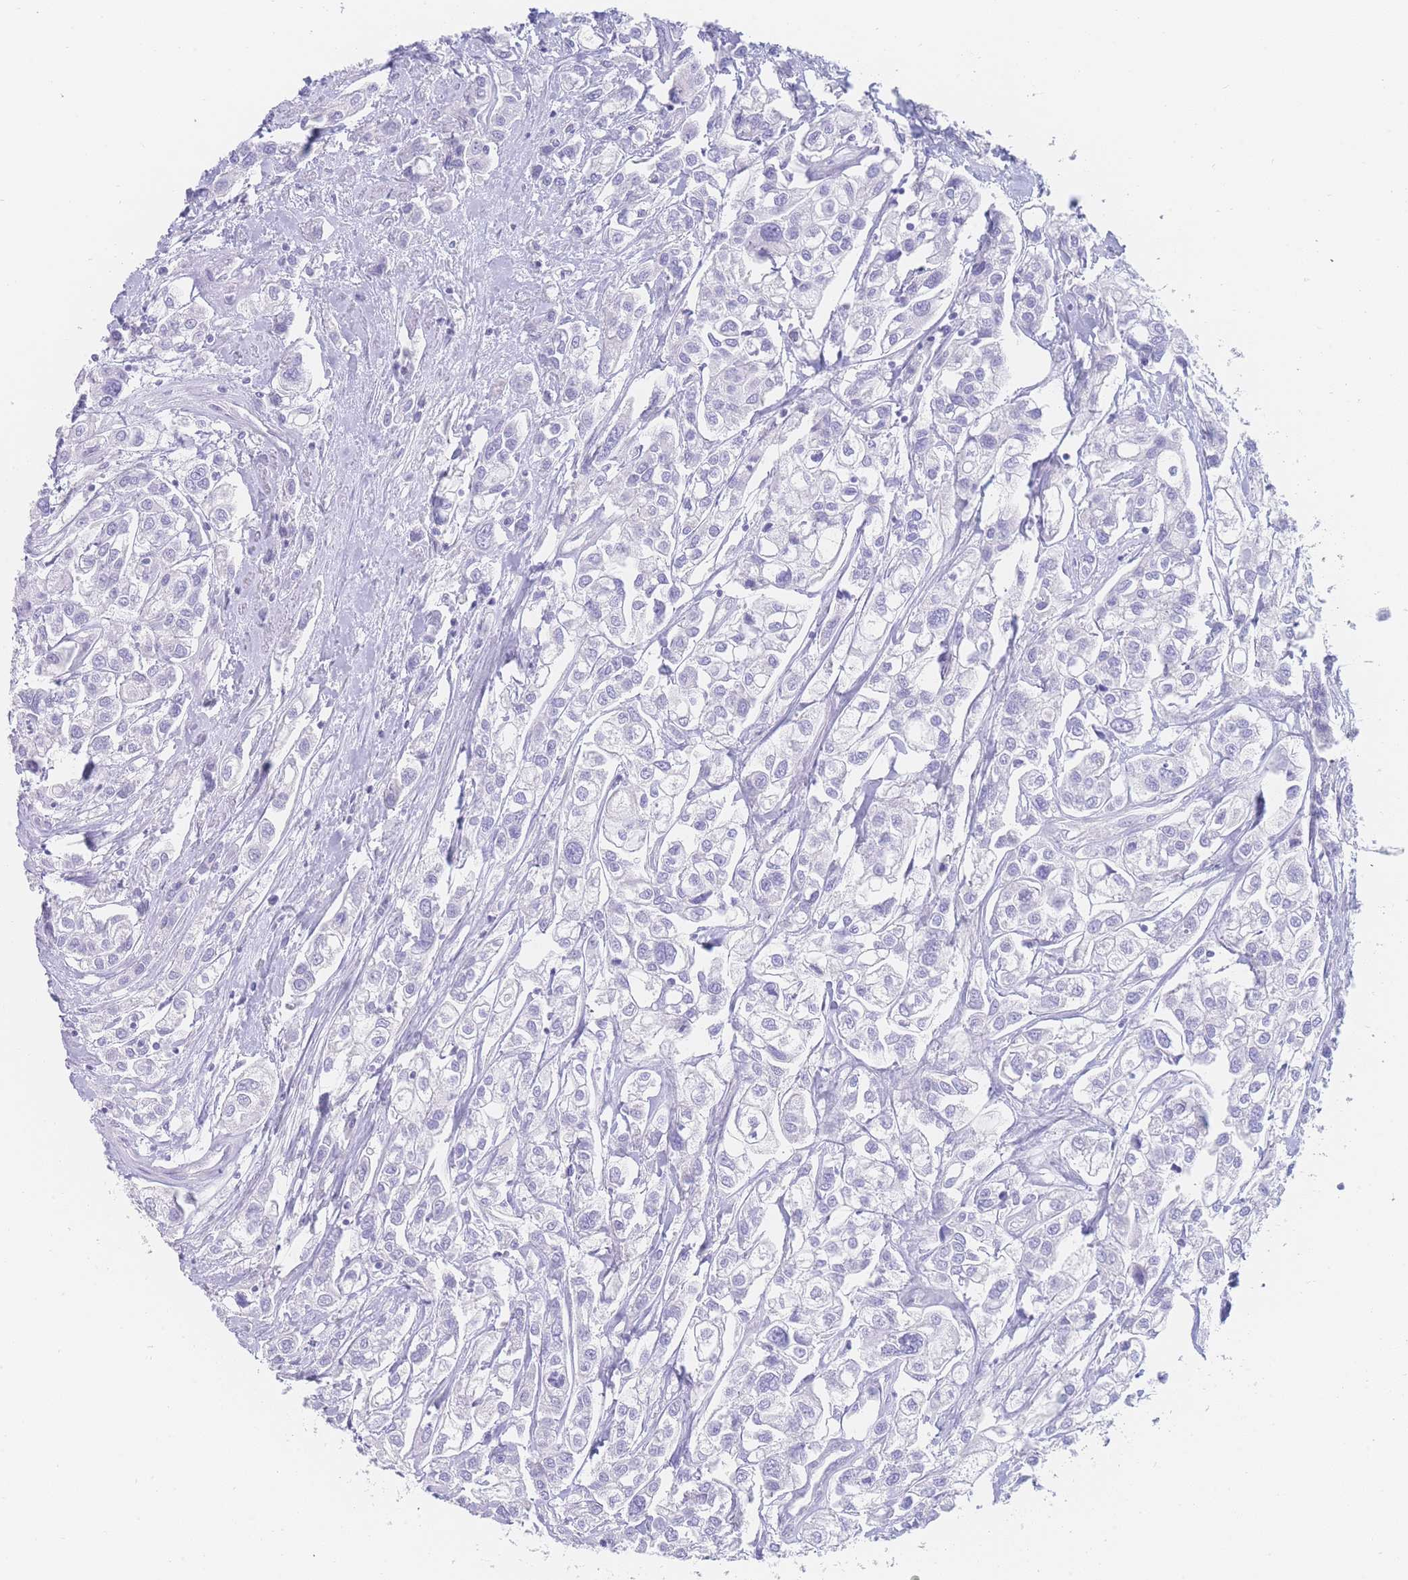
{"staining": {"intensity": "negative", "quantity": "none", "location": "none"}, "tissue": "urothelial cancer", "cell_type": "Tumor cells", "image_type": "cancer", "snomed": [{"axis": "morphology", "description": "Urothelial carcinoma, High grade"}, {"axis": "topography", "description": "Urinary bladder"}], "caption": "Tumor cells are negative for protein expression in human high-grade urothelial carcinoma. (DAB IHC, high magnification).", "gene": "LZTFL1", "patient": {"sex": "male", "age": 67}}